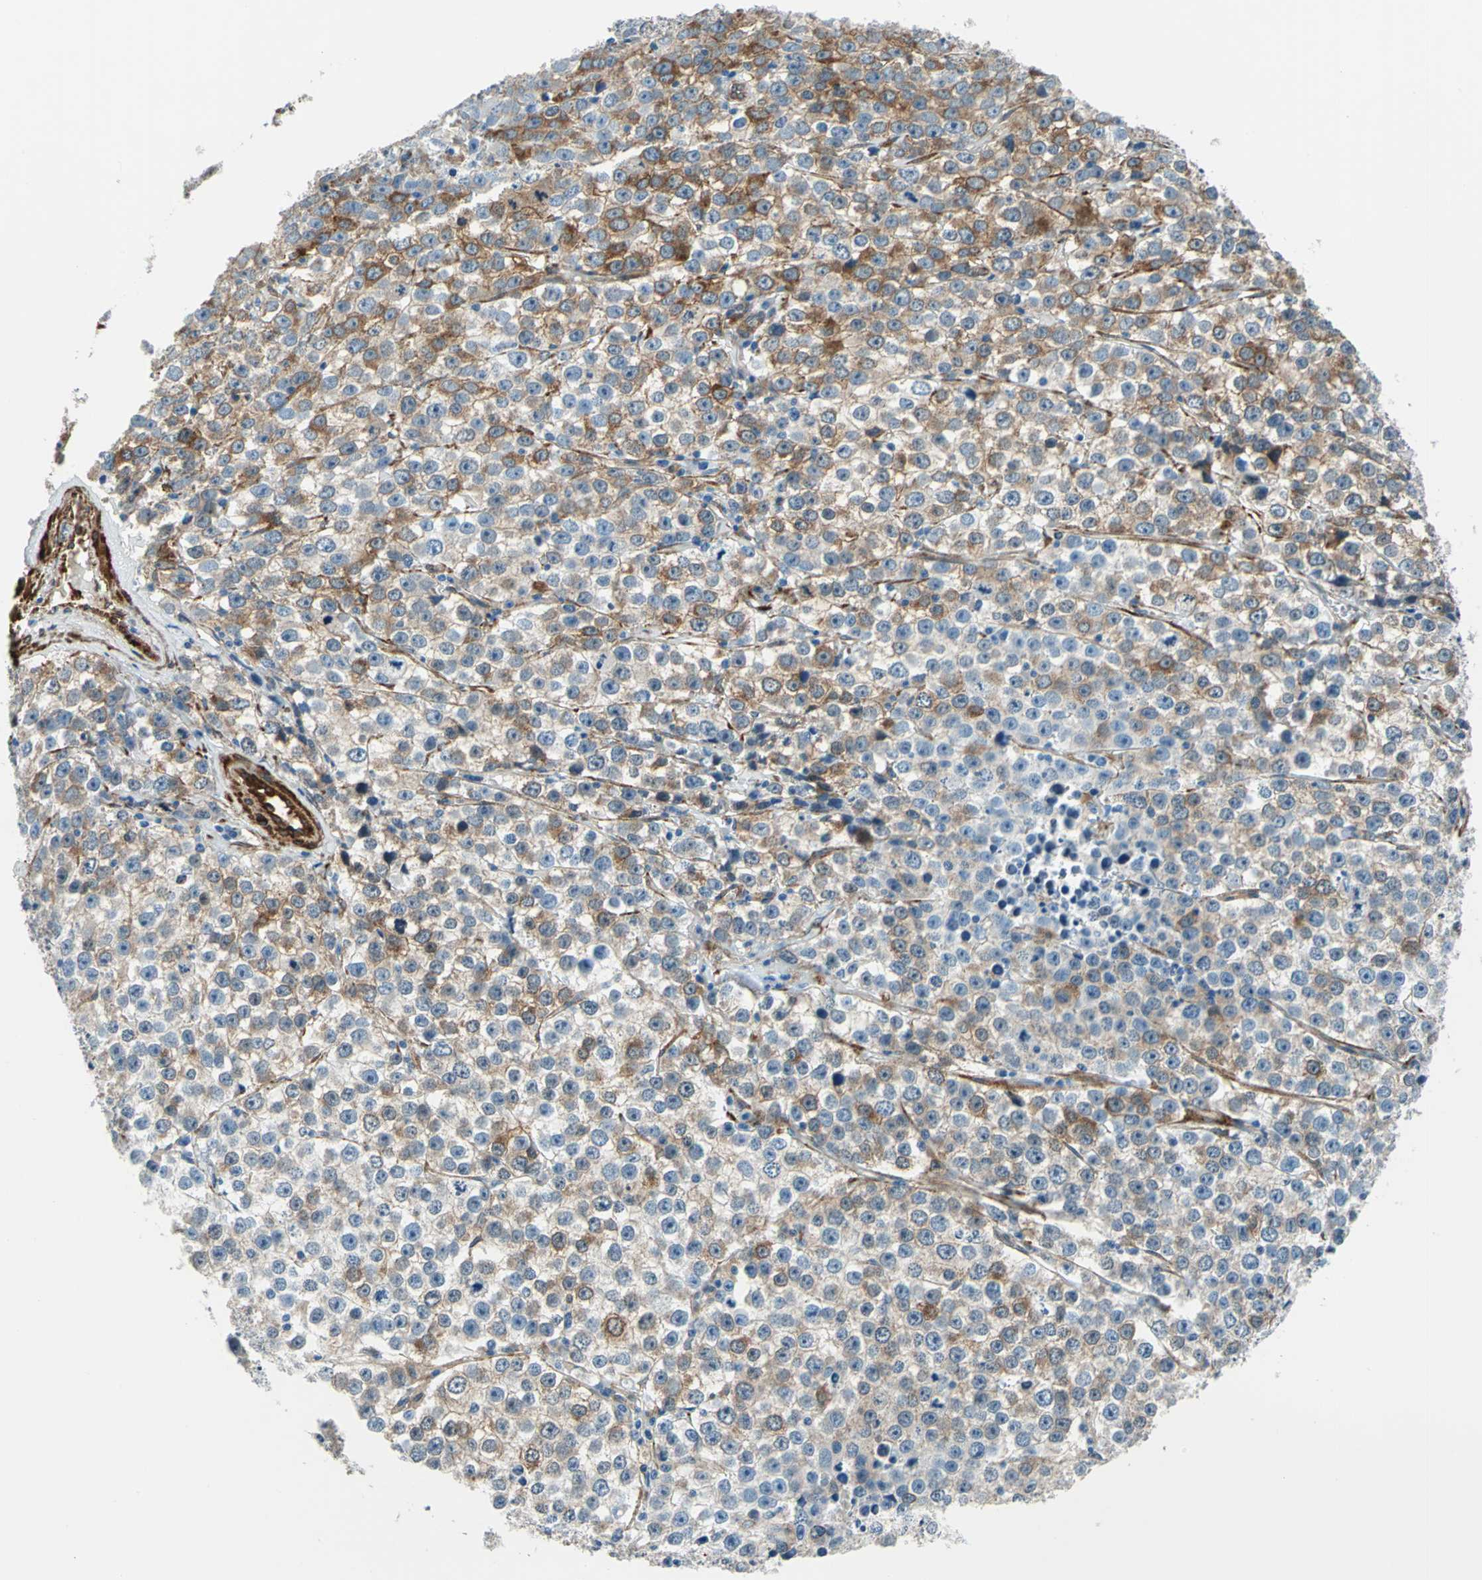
{"staining": {"intensity": "weak", "quantity": "25%-75%", "location": "cytoplasmic/membranous"}, "tissue": "testis cancer", "cell_type": "Tumor cells", "image_type": "cancer", "snomed": [{"axis": "morphology", "description": "Seminoma, NOS"}, {"axis": "morphology", "description": "Carcinoma, Embryonal, NOS"}, {"axis": "topography", "description": "Testis"}], "caption": "Testis cancer stained for a protein shows weak cytoplasmic/membranous positivity in tumor cells. (brown staining indicates protein expression, while blue staining denotes nuclei).", "gene": "HSPB1", "patient": {"sex": "male", "age": 52}}